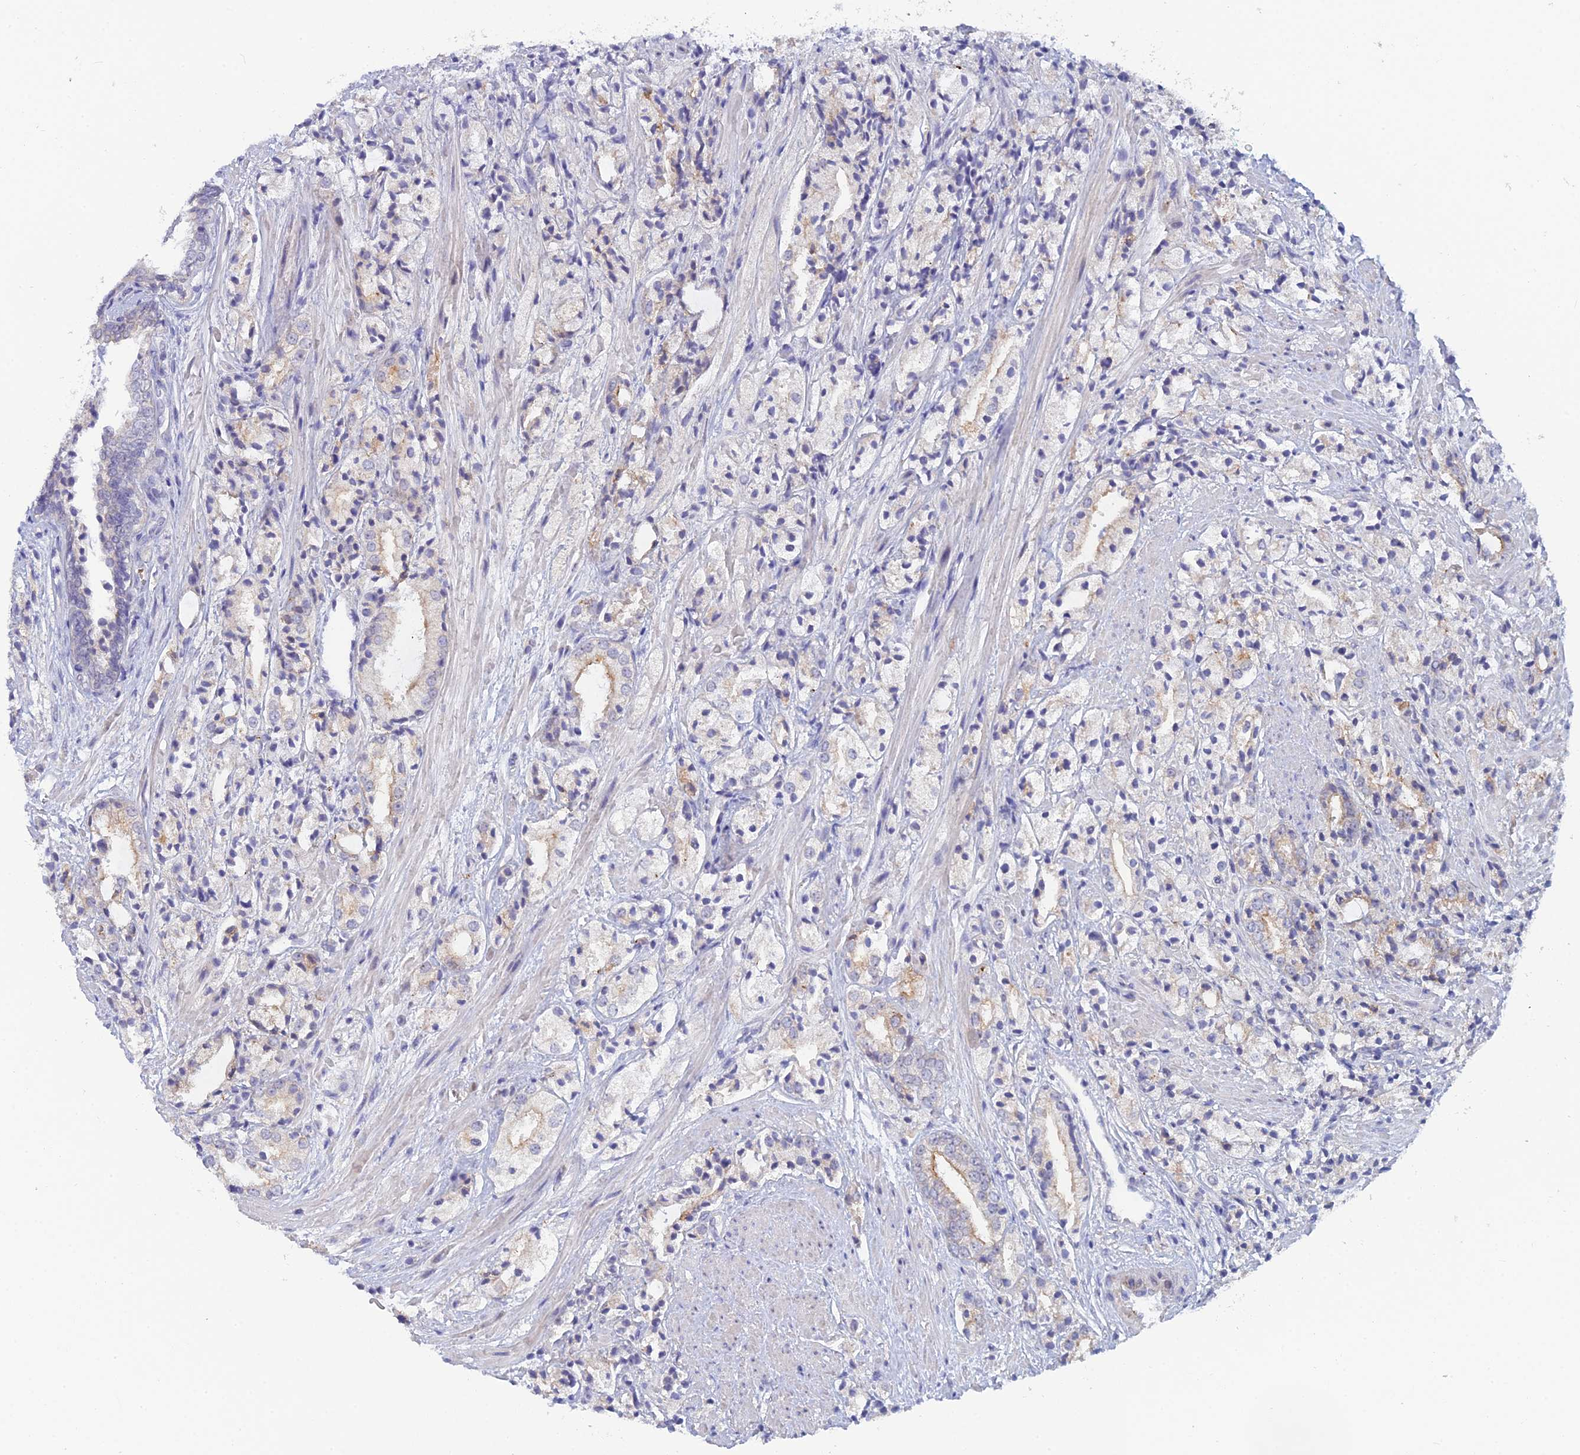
{"staining": {"intensity": "weak", "quantity": "25%-75%", "location": "cytoplasmic/membranous"}, "tissue": "prostate cancer", "cell_type": "Tumor cells", "image_type": "cancer", "snomed": [{"axis": "morphology", "description": "Adenocarcinoma, High grade"}, {"axis": "topography", "description": "Prostate"}], "caption": "Prostate cancer (adenocarcinoma (high-grade)) stained with a protein marker reveals weak staining in tumor cells.", "gene": "GIPC1", "patient": {"sex": "male", "age": 50}}